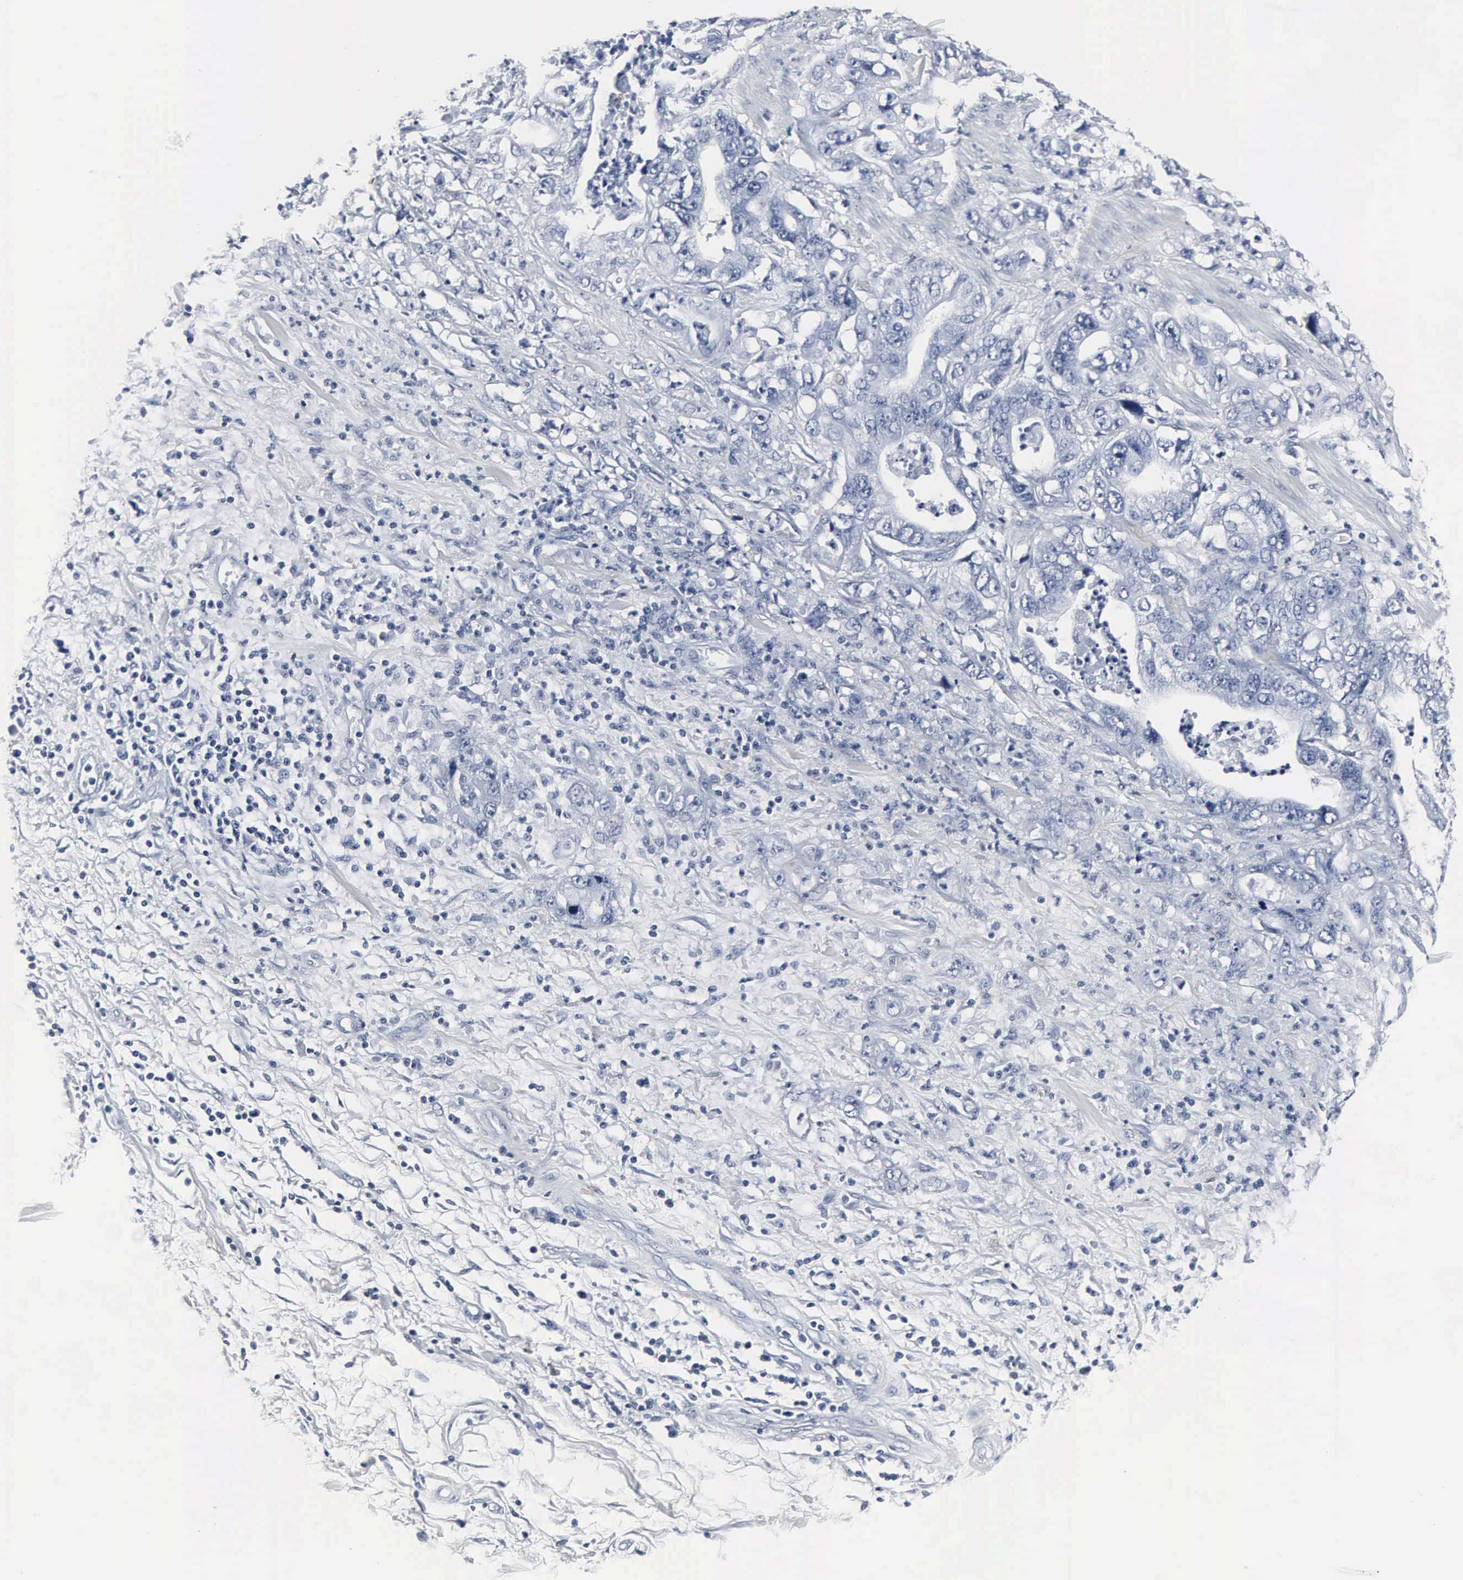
{"staining": {"intensity": "negative", "quantity": "none", "location": "none"}, "tissue": "stomach cancer", "cell_type": "Tumor cells", "image_type": "cancer", "snomed": [{"axis": "morphology", "description": "Adenocarcinoma, NOS"}, {"axis": "topography", "description": "Pancreas"}, {"axis": "topography", "description": "Stomach, upper"}], "caption": "Immunohistochemistry (IHC) photomicrograph of stomach adenocarcinoma stained for a protein (brown), which demonstrates no positivity in tumor cells.", "gene": "SNAP25", "patient": {"sex": "male", "age": 77}}